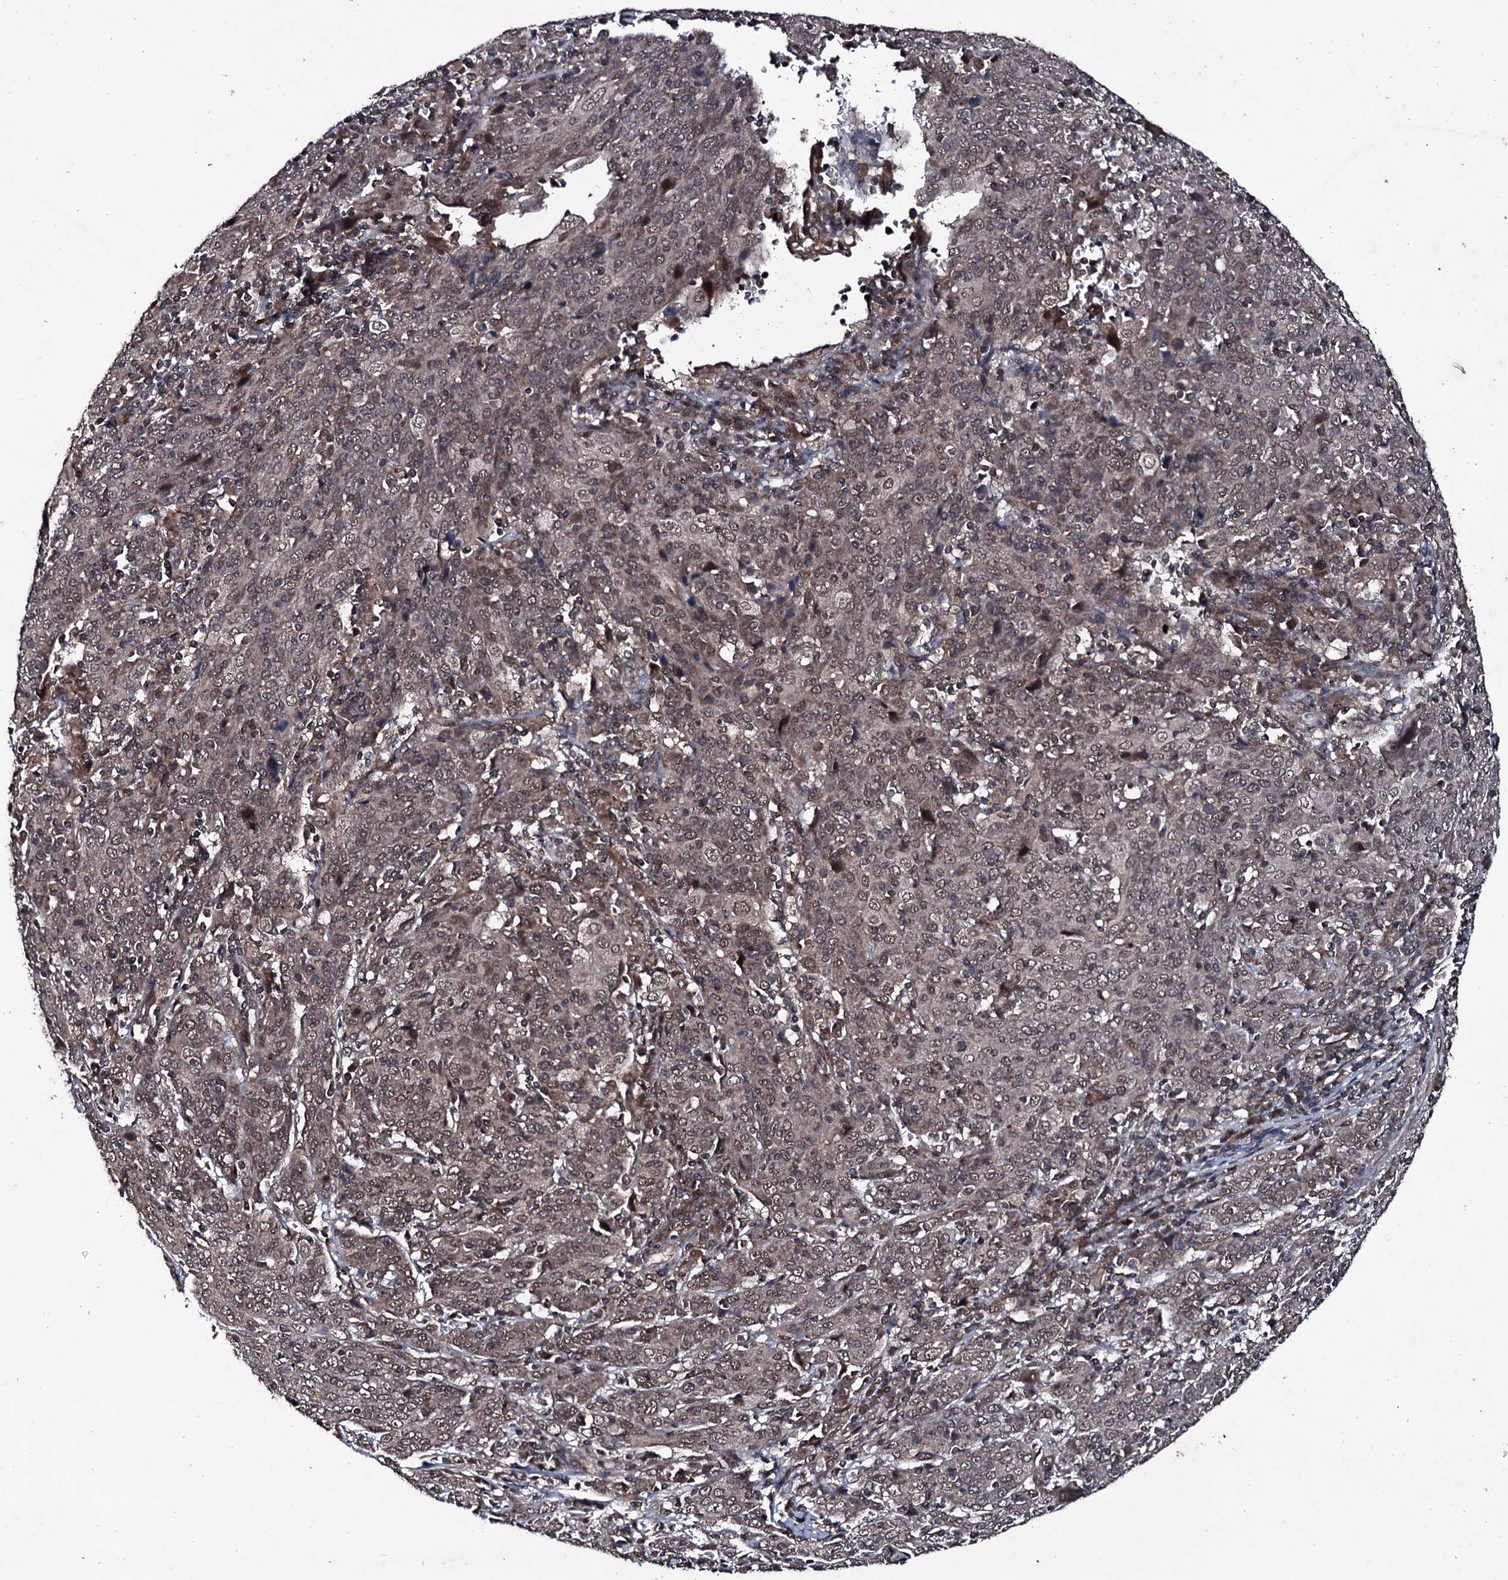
{"staining": {"intensity": "weak", "quantity": "25%-75%", "location": "nuclear"}, "tissue": "cervical cancer", "cell_type": "Tumor cells", "image_type": "cancer", "snomed": [{"axis": "morphology", "description": "Squamous cell carcinoma, NOS"}, {"axis": "topography", "description": "Cervix"}], "caption": "The photomicrograph reveals immunohistochemical staining of cervical cancer. There is weak nuclear positivity is identified in approximately 25%-75% of tumor cells. Immunohistochemistry (ihc) stains the protein in brown and the nuclei are stained blue.", "gene": "MRPS31", "patient": {"sex": "female", "age": 67}}